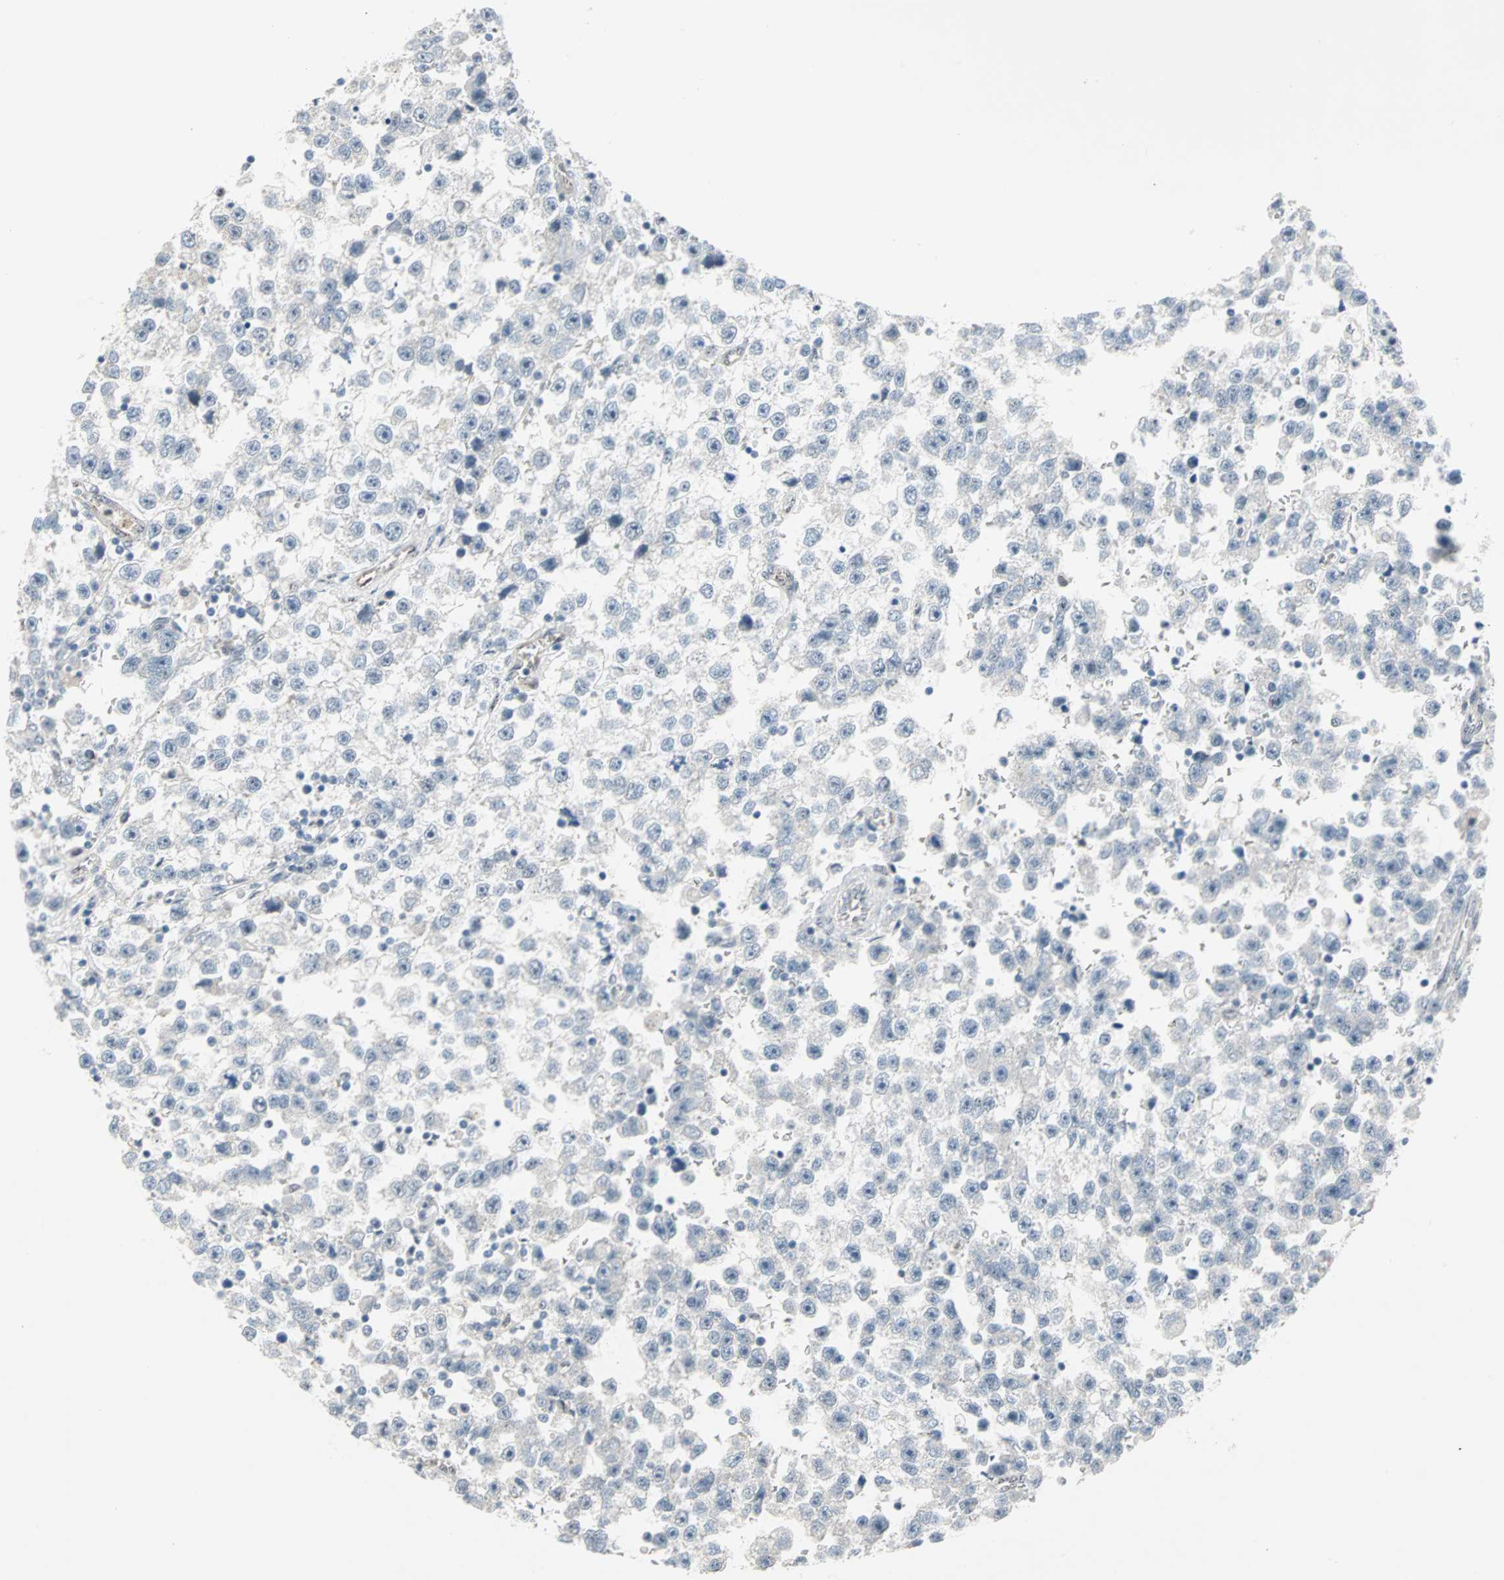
{"staining": {"intensity": "negative", "quantity": "none", "location": "none"}, "tissue": "testis cancer", "cell_type": "Tumor cells", "image_type": "cancer", "snomed": [{"axis": "morphology", "description": "Seminoma, NOS"}, {"axis": "topography", "description": "Testis"}], "caption": "This is an IHC image of human seminoma (testis). There is no staining in tumor cells.", "gene": "CAND2", "patient": {"sex": "male", "age": 33}}